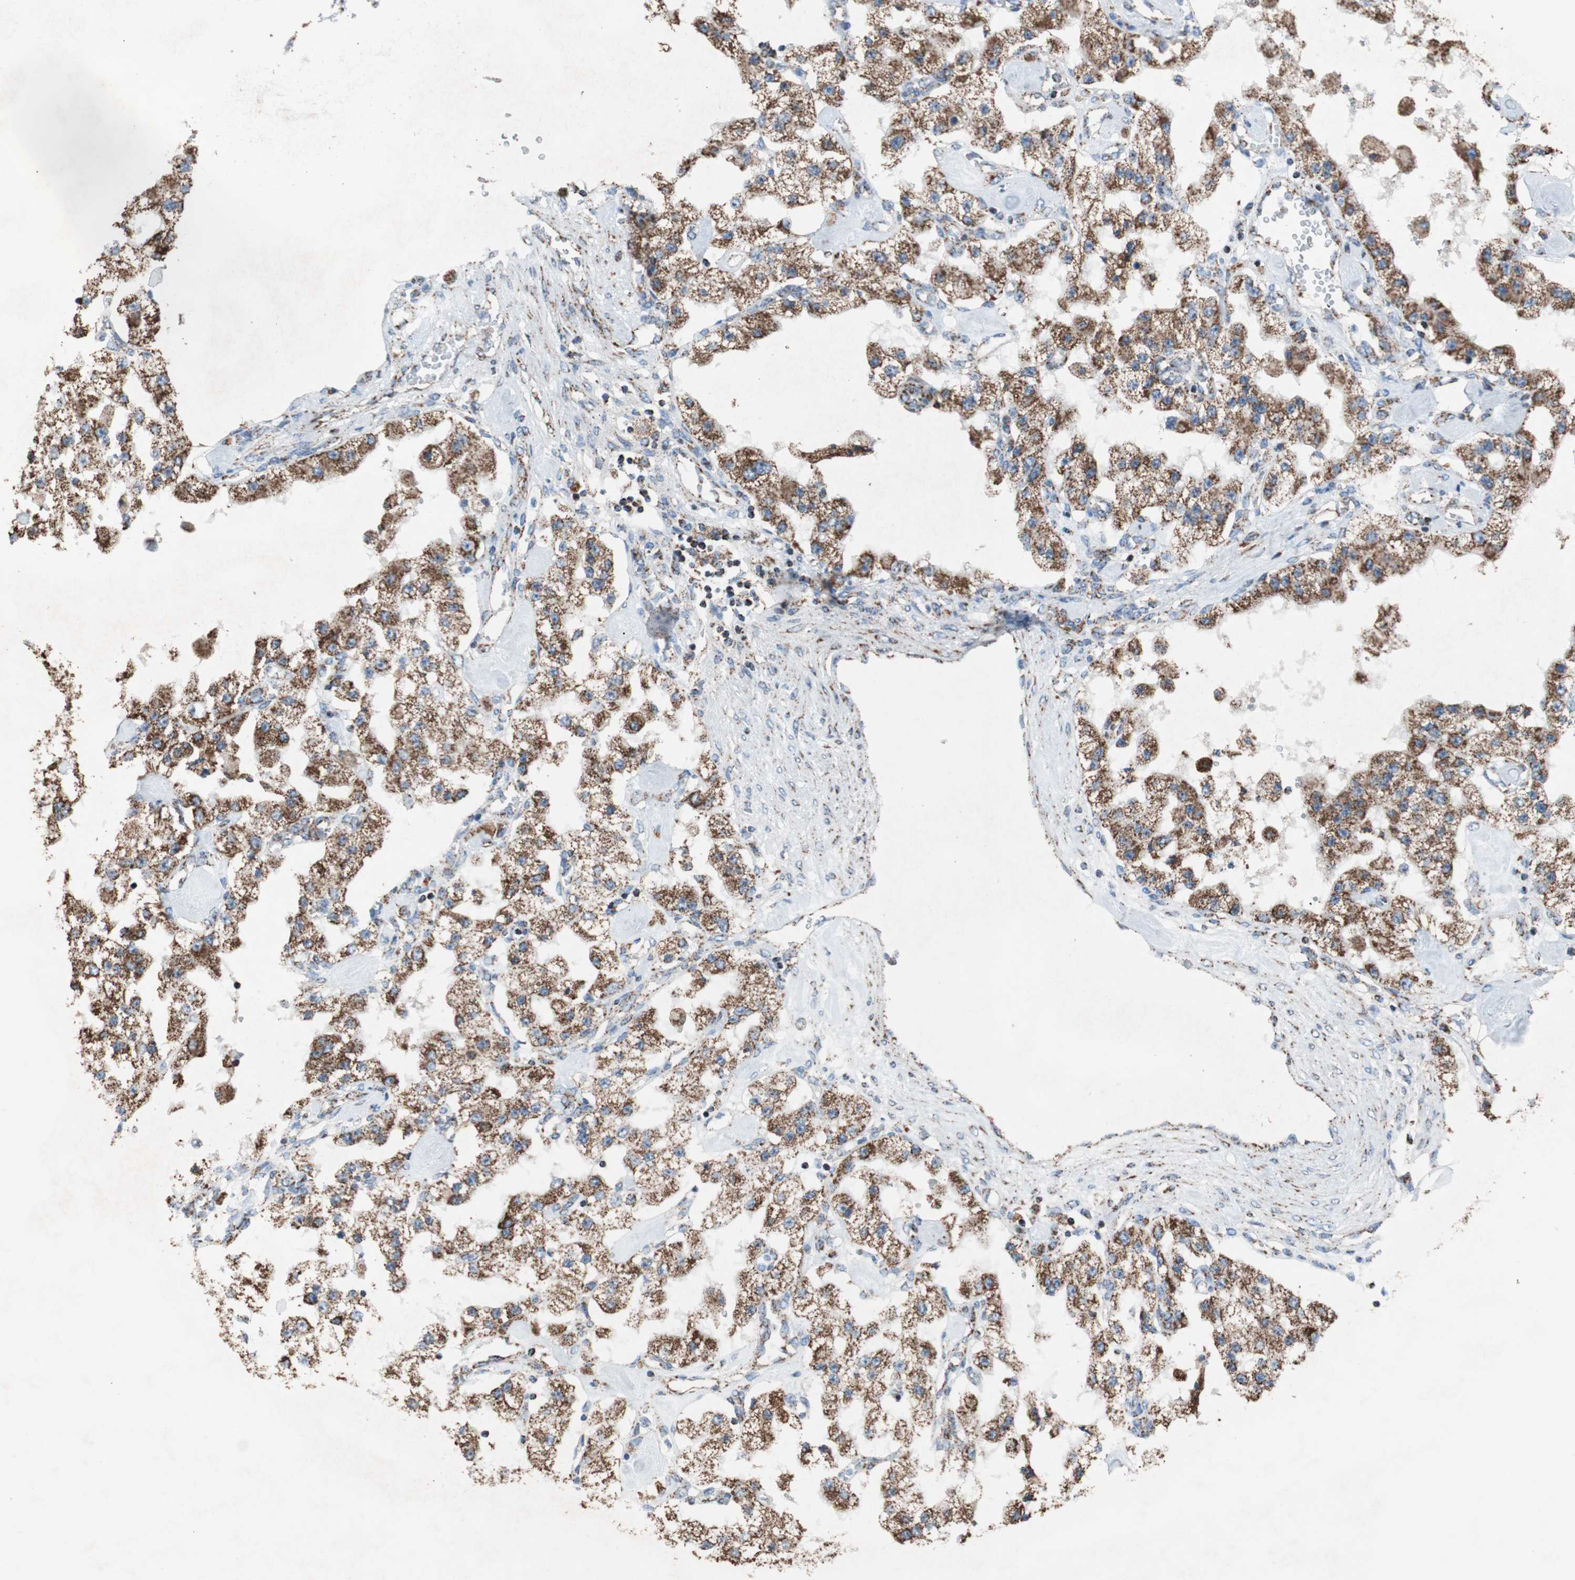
{"staining": {"intensity": "strong", "quantity": ">75%", "location": "cytoplasmic/membranous"}, "tissue": "carcinoid", "cell_type": "Tumor cells", "image_type": "cancer", "snomed": [{"axis": "morphology", "description": "Carcinoid, malignant, NOS"}, {"axis": "topography", "description": "Pancreas"}], "caption": "IHC image of neoplastic tissue: carcinoid stained using immunohistochemistry (IHC) exhibits high levels of strong protein expression localized specifically in the cytoplasmic/membranous of tumor cells, appearing as a cytoplasmic/membranous brown color.", "gene": "PCSK4", "patient": {"sex": "male", "age": 41}}